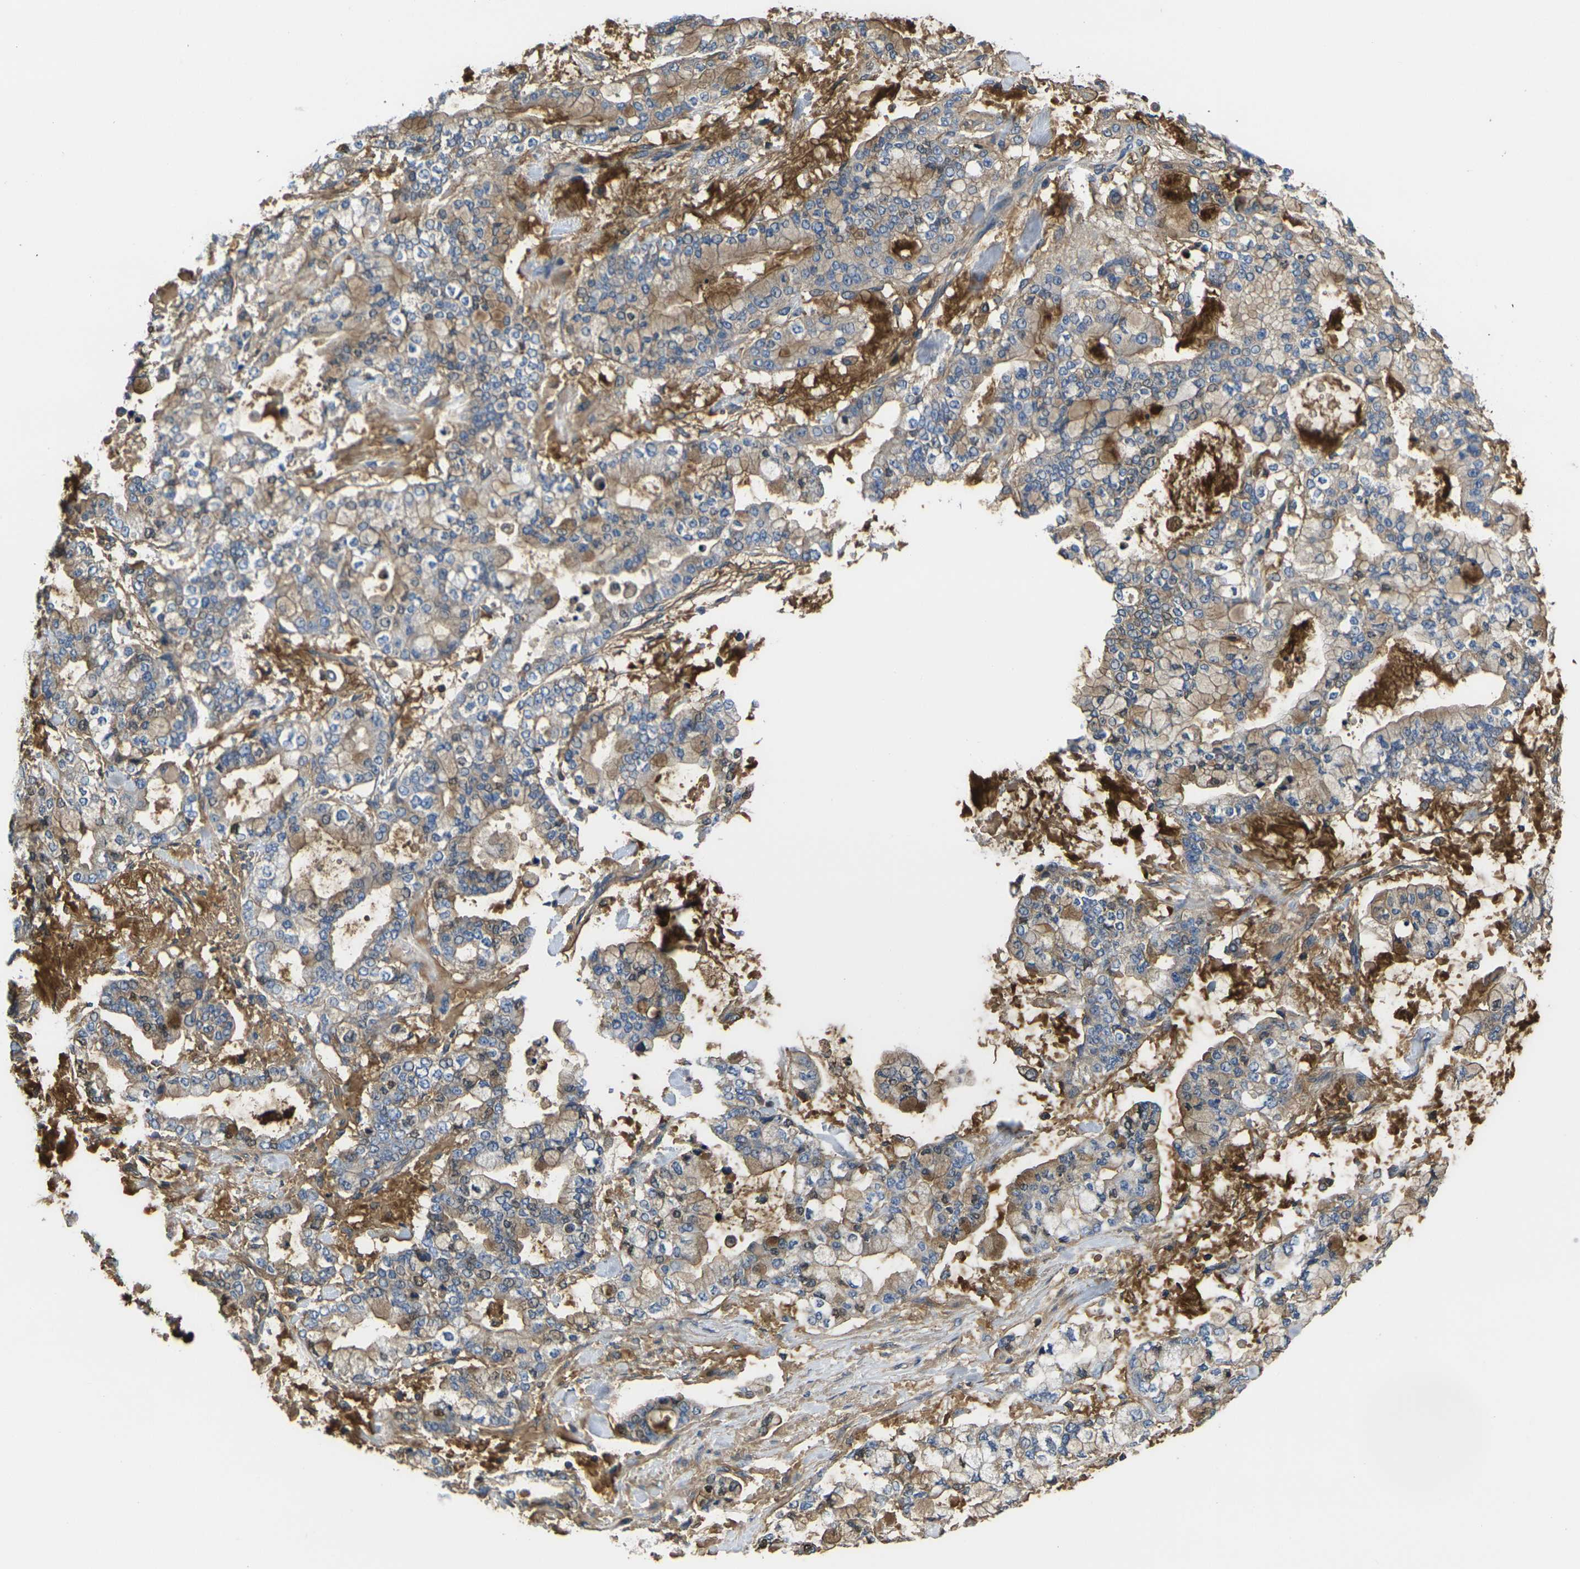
{"staining": {"intensity": "weak", "quantity": ">75%", "location": "cytoplasmic/membranous"}, "tissue": "stomach cancer", "cell_type": "Tumor cells", "image_type": "cancer", "snomed": [{"axis": "morphology", "description": "Normal tissue, NOS"}, {"axis": "morphology", "description": "Adenocarcinoma, NOS"}, {"axis": "topography", "description": "Stomach, upper"}, {"axis": "topography", "description": "Stomach"}], "caption": "Protein positivity by immunohistochemistry demonstrates weak cytoplasmic/membranous staining in approximately >75% of tumor cells in adenocarcinoma (stomach).", "gene": "HSPG2", "patient": {"sex": "male", "age": 76}}